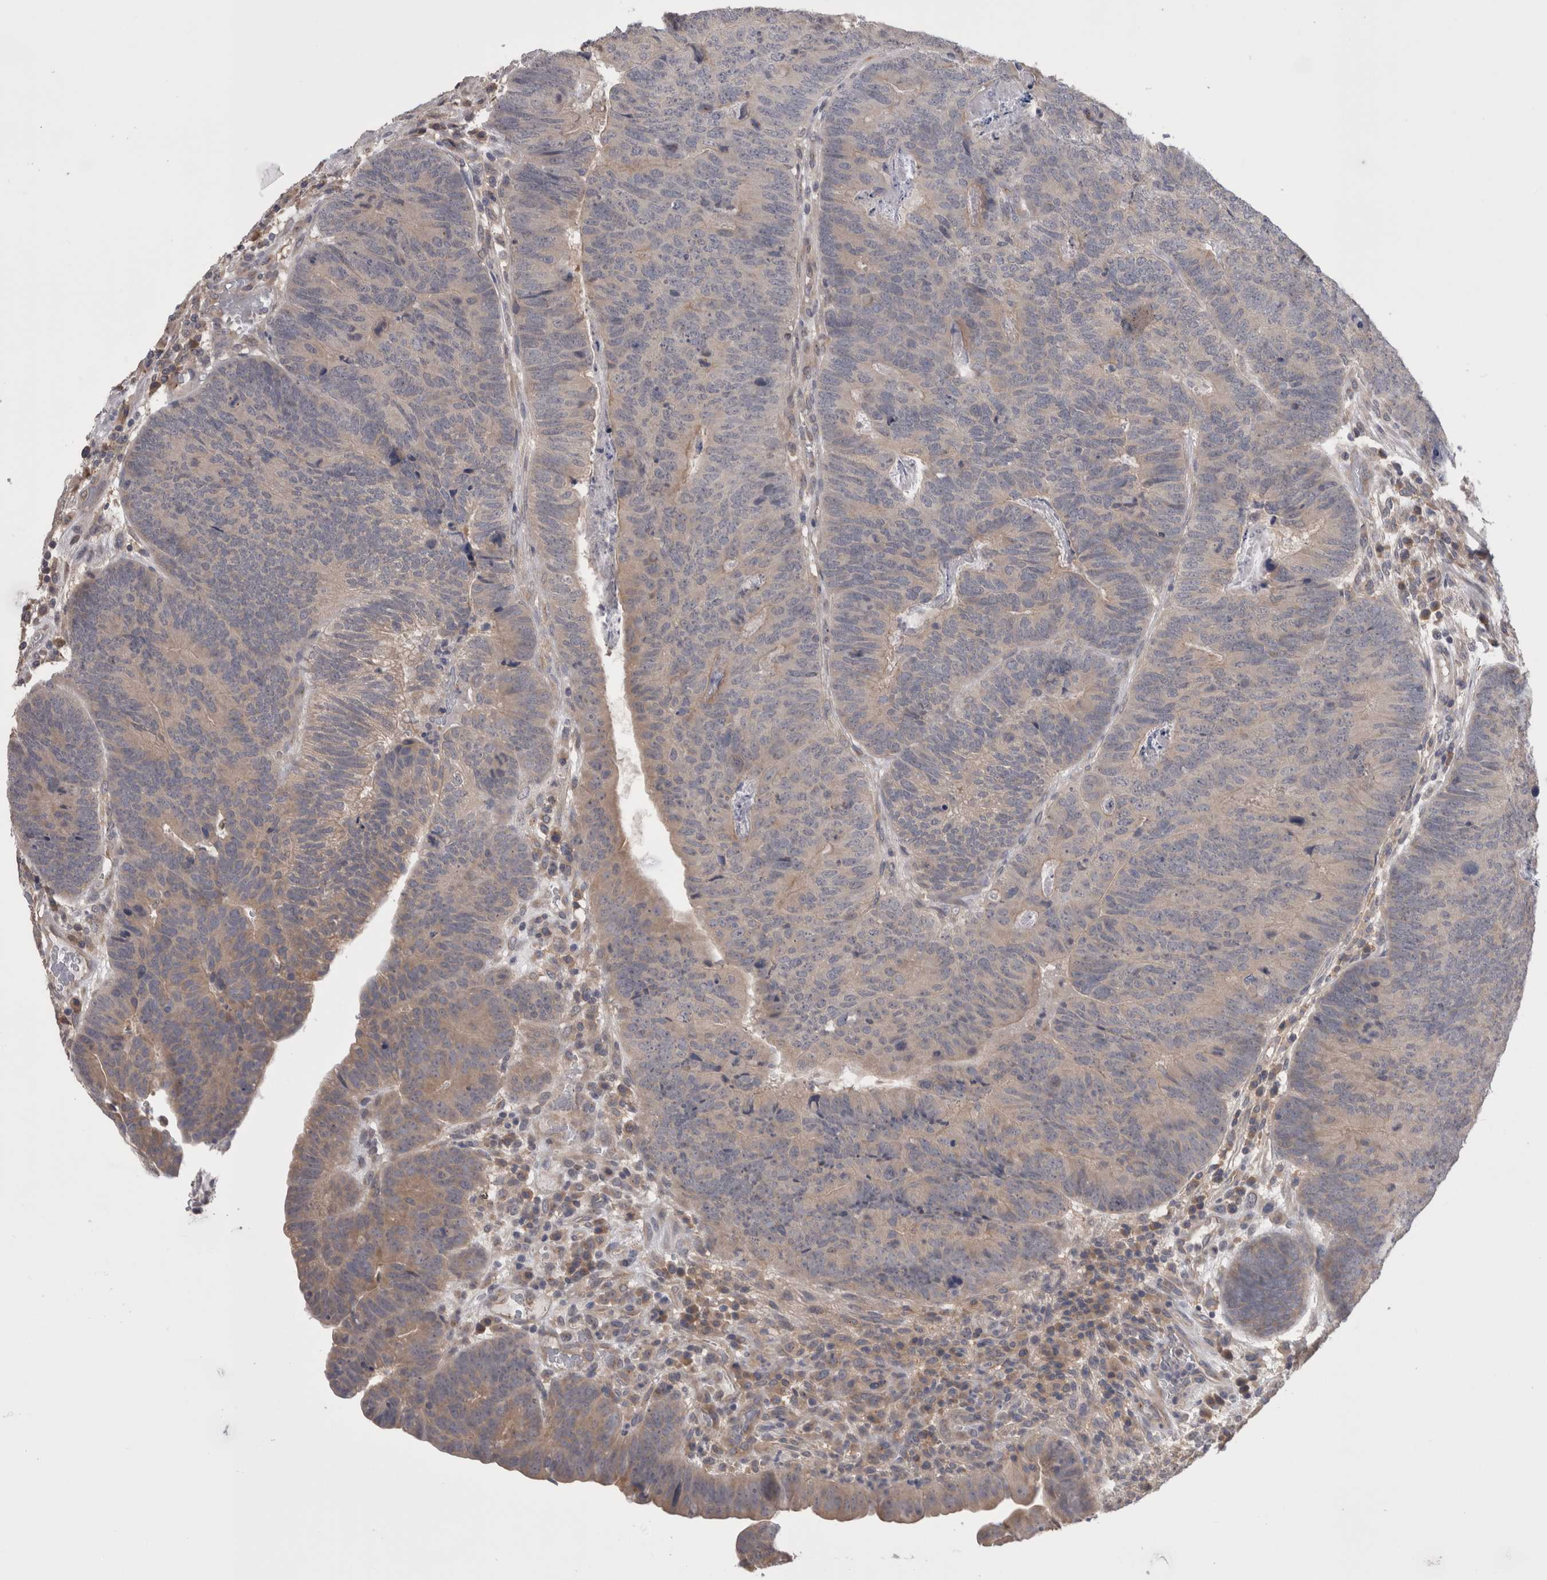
{"staining": {"intensity": "weak", "quantity": "25%-75%", "location": "cytoplasmic/membranous"}, "tissue": "colorectal cancer", "cell_type": "Tumor cells", "image_type": "cancer", "snomed": [{"axis": "morphology", "description": "Adenocarcinoma, NOS"}, {"axis": "topography", "description": "Colon"}], "caption": "Weak cytoplasmic/membranous protein positivity is identified in about 25%-75% of tumor cells in colorectal cancer (adenocarcinoma).", "gene": "DCTN6", "patient": {"sex": "female", "age": 67}}